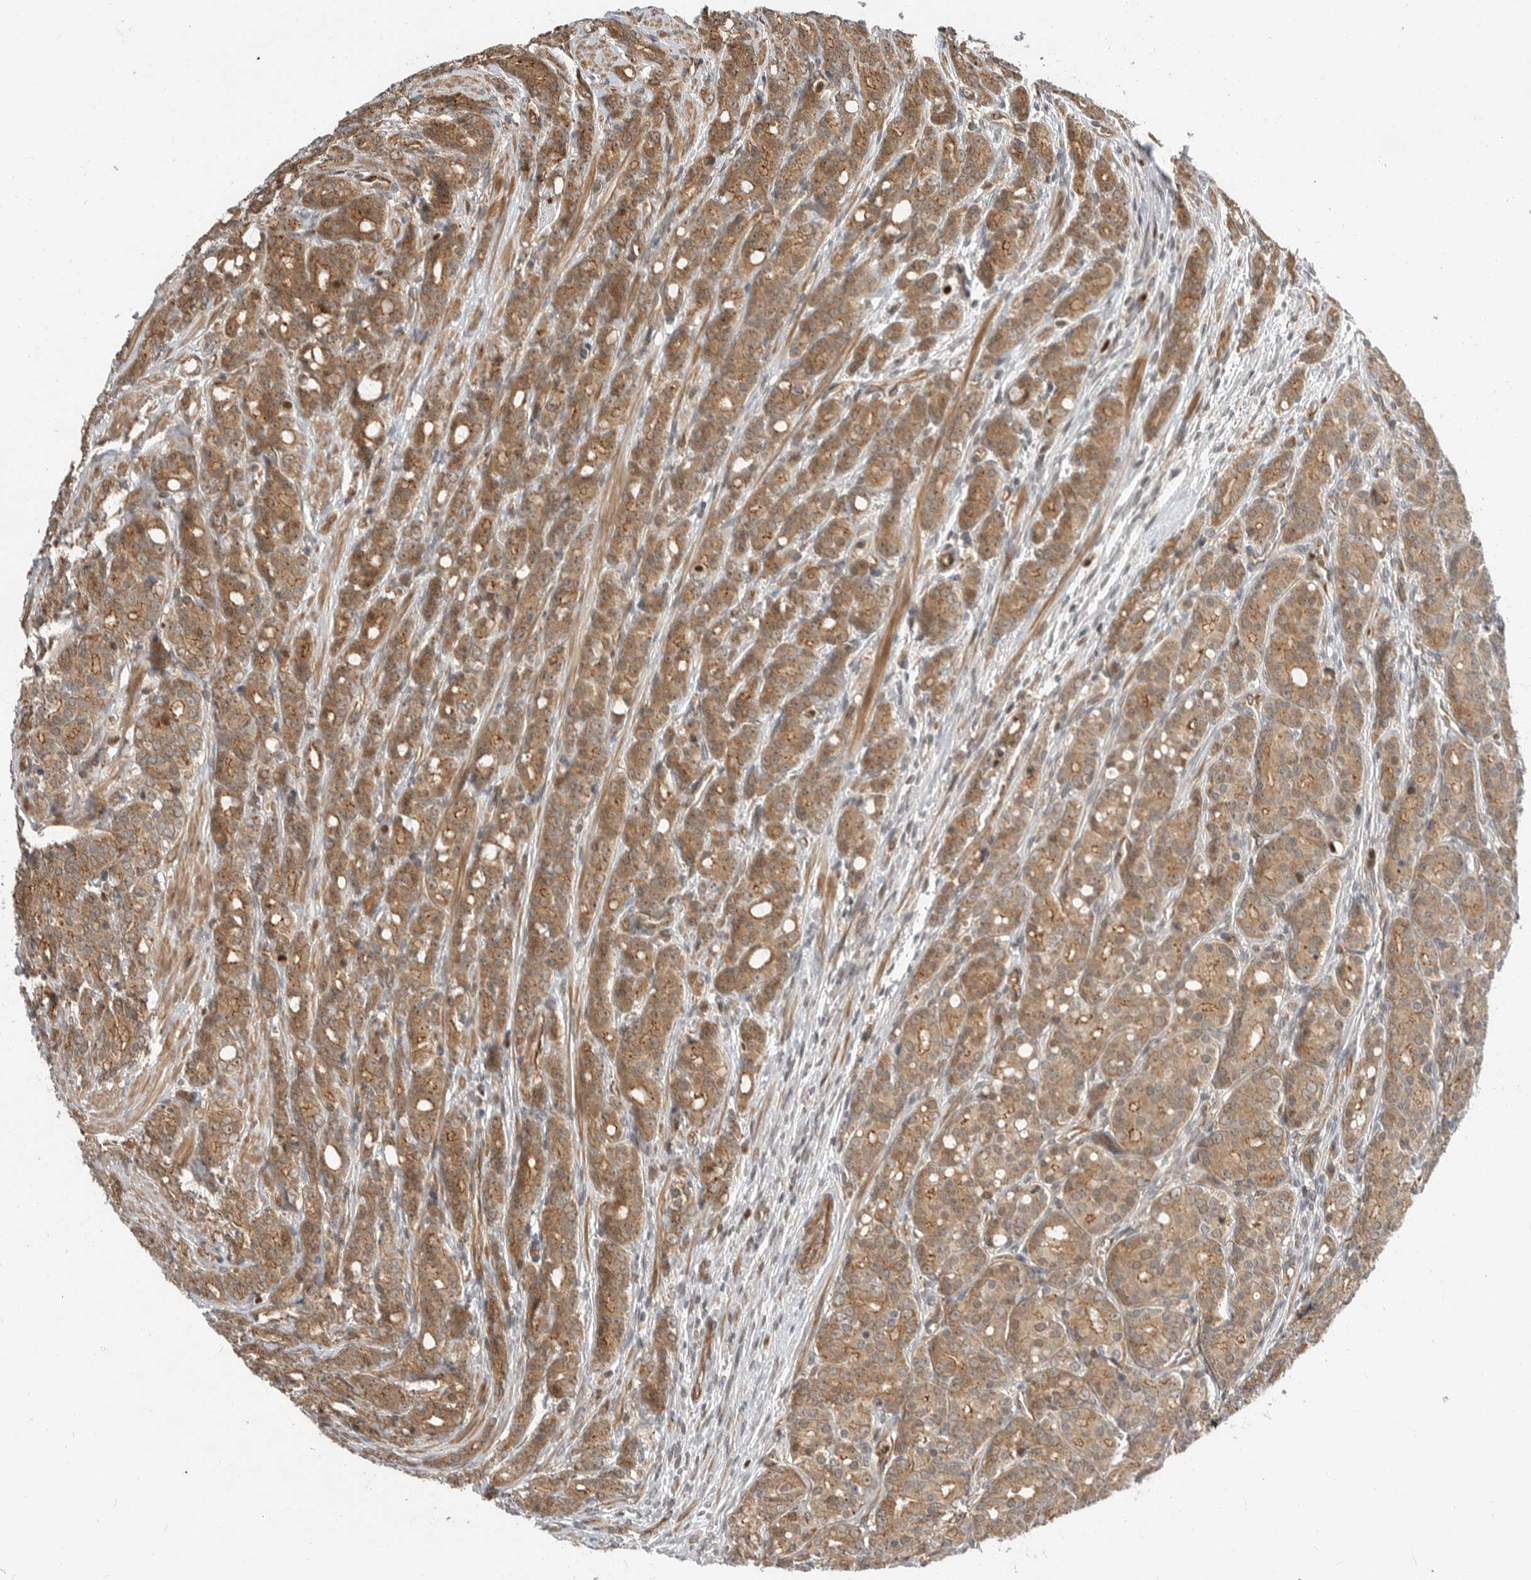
{"staining": {"intensity": "moderate", "quantity": ">75%", "location": "cytoplasmic/membranous"}, "tissue": "prostate cancer", "cell_type": "Tumor cells", "image_type": "cancer", "snomed": [{"axis": "morphology", "description": "Adenocarcinoma, High grade"}, {"axis": "topography", "description": "Prostate"}], "caption": "Human prostate cancer stained for a protein (brown) displays moderate cytoplasmic/membranous positive positivity in approximately >75% of tumor cells.", "gene": "STRAP", "patient": {"sex": "male", "age": 62}}